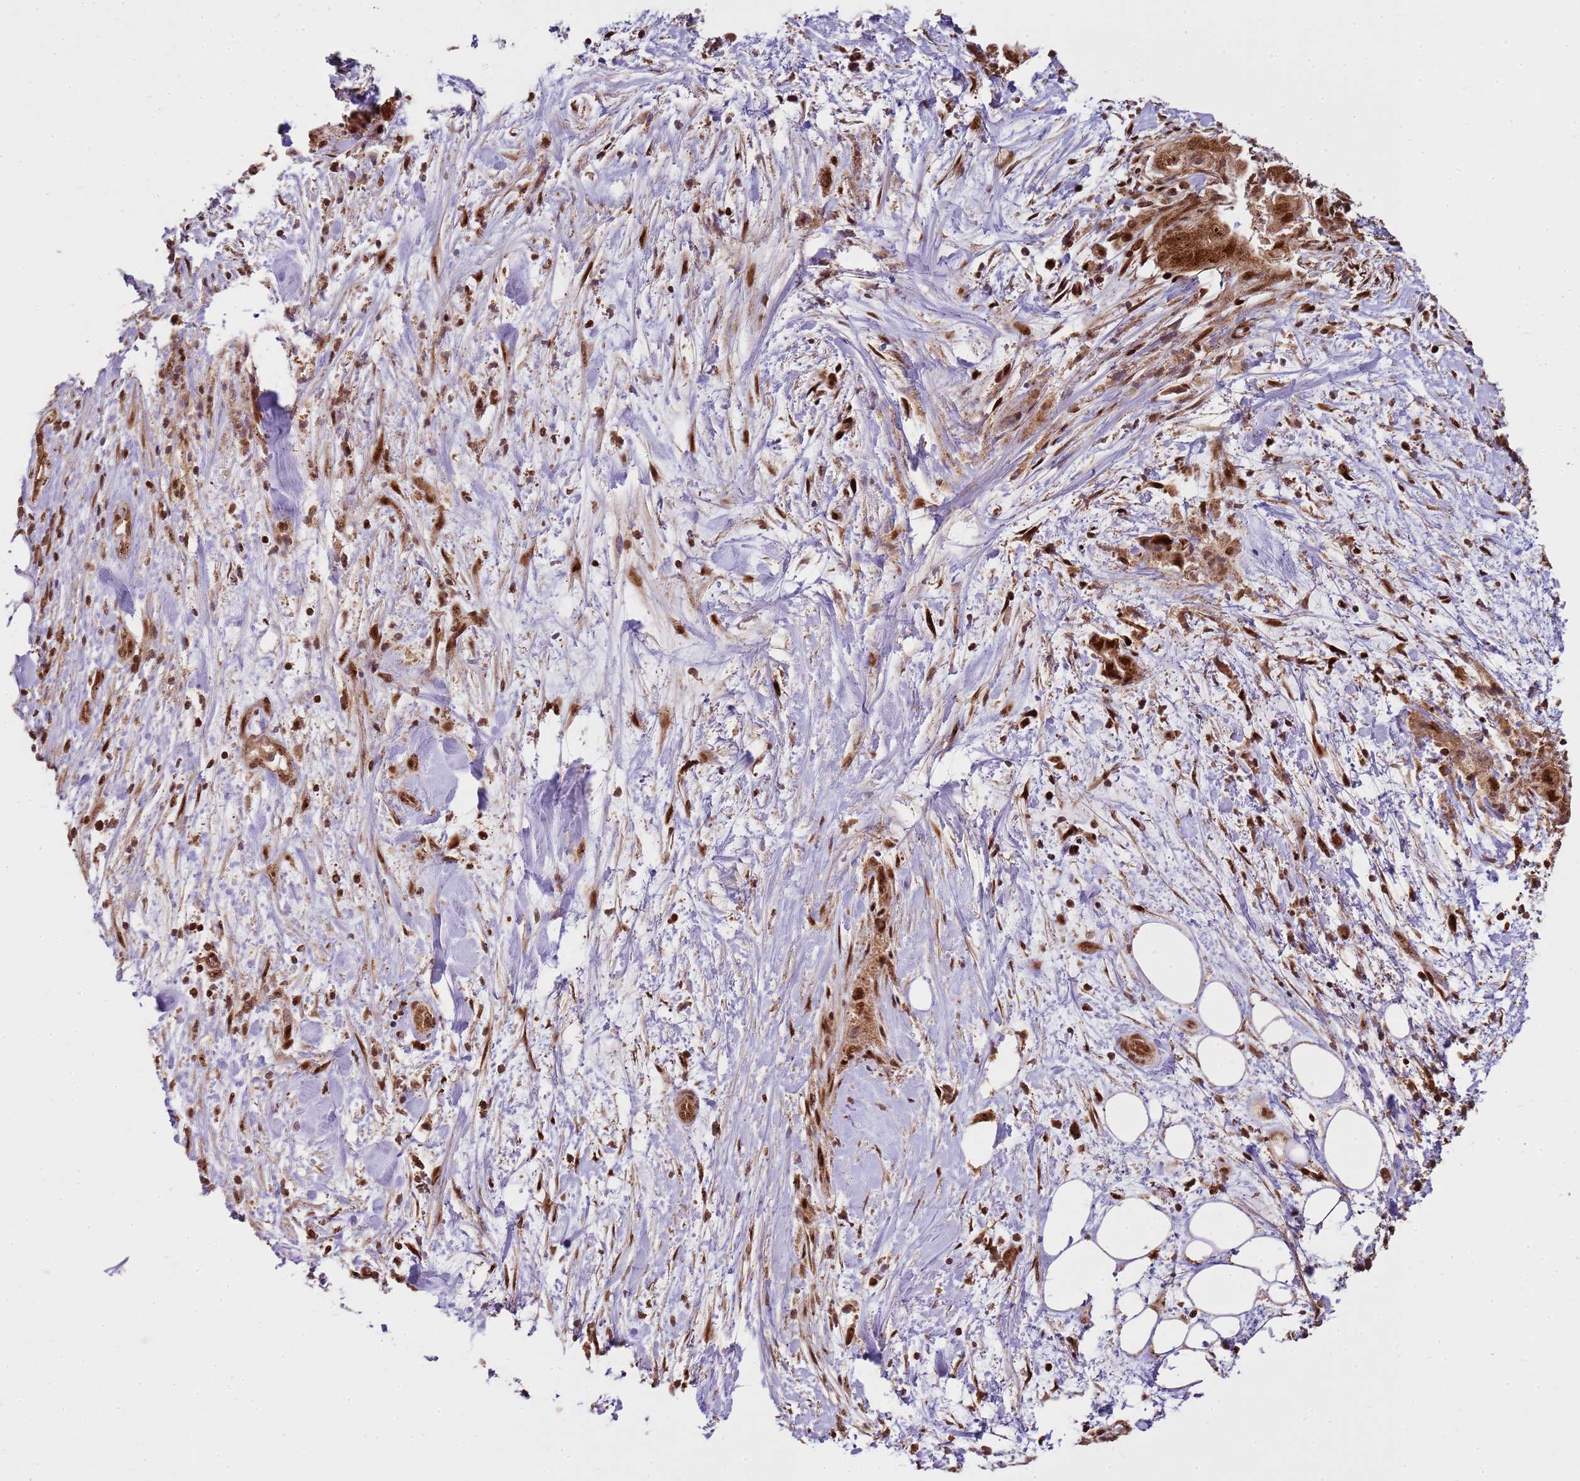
{"staining": {"intensity": "strong", "quantity": ">75%", "location": "cytoplasmic/membranous,nuclear"}, "tissue": "pancreatic cancer", "cell_type": "Tumor cells", "image_type": "cancer", "snomed": [{"axis": "morphology", "description": "Adenocarcinoma, NOS"}, {"axis": "topography", "description": "Pancreas"}], "caption": "Pancreatic adenocarcinoma stained with DAB immunohistochemistry (IHC) reveals high levels of strong cytoplasmic/membranous and nuclear positivity in approximately >75% of tumor cells.", "gene": "PEX14", "patient": {"sex": "female", "age": 78}}